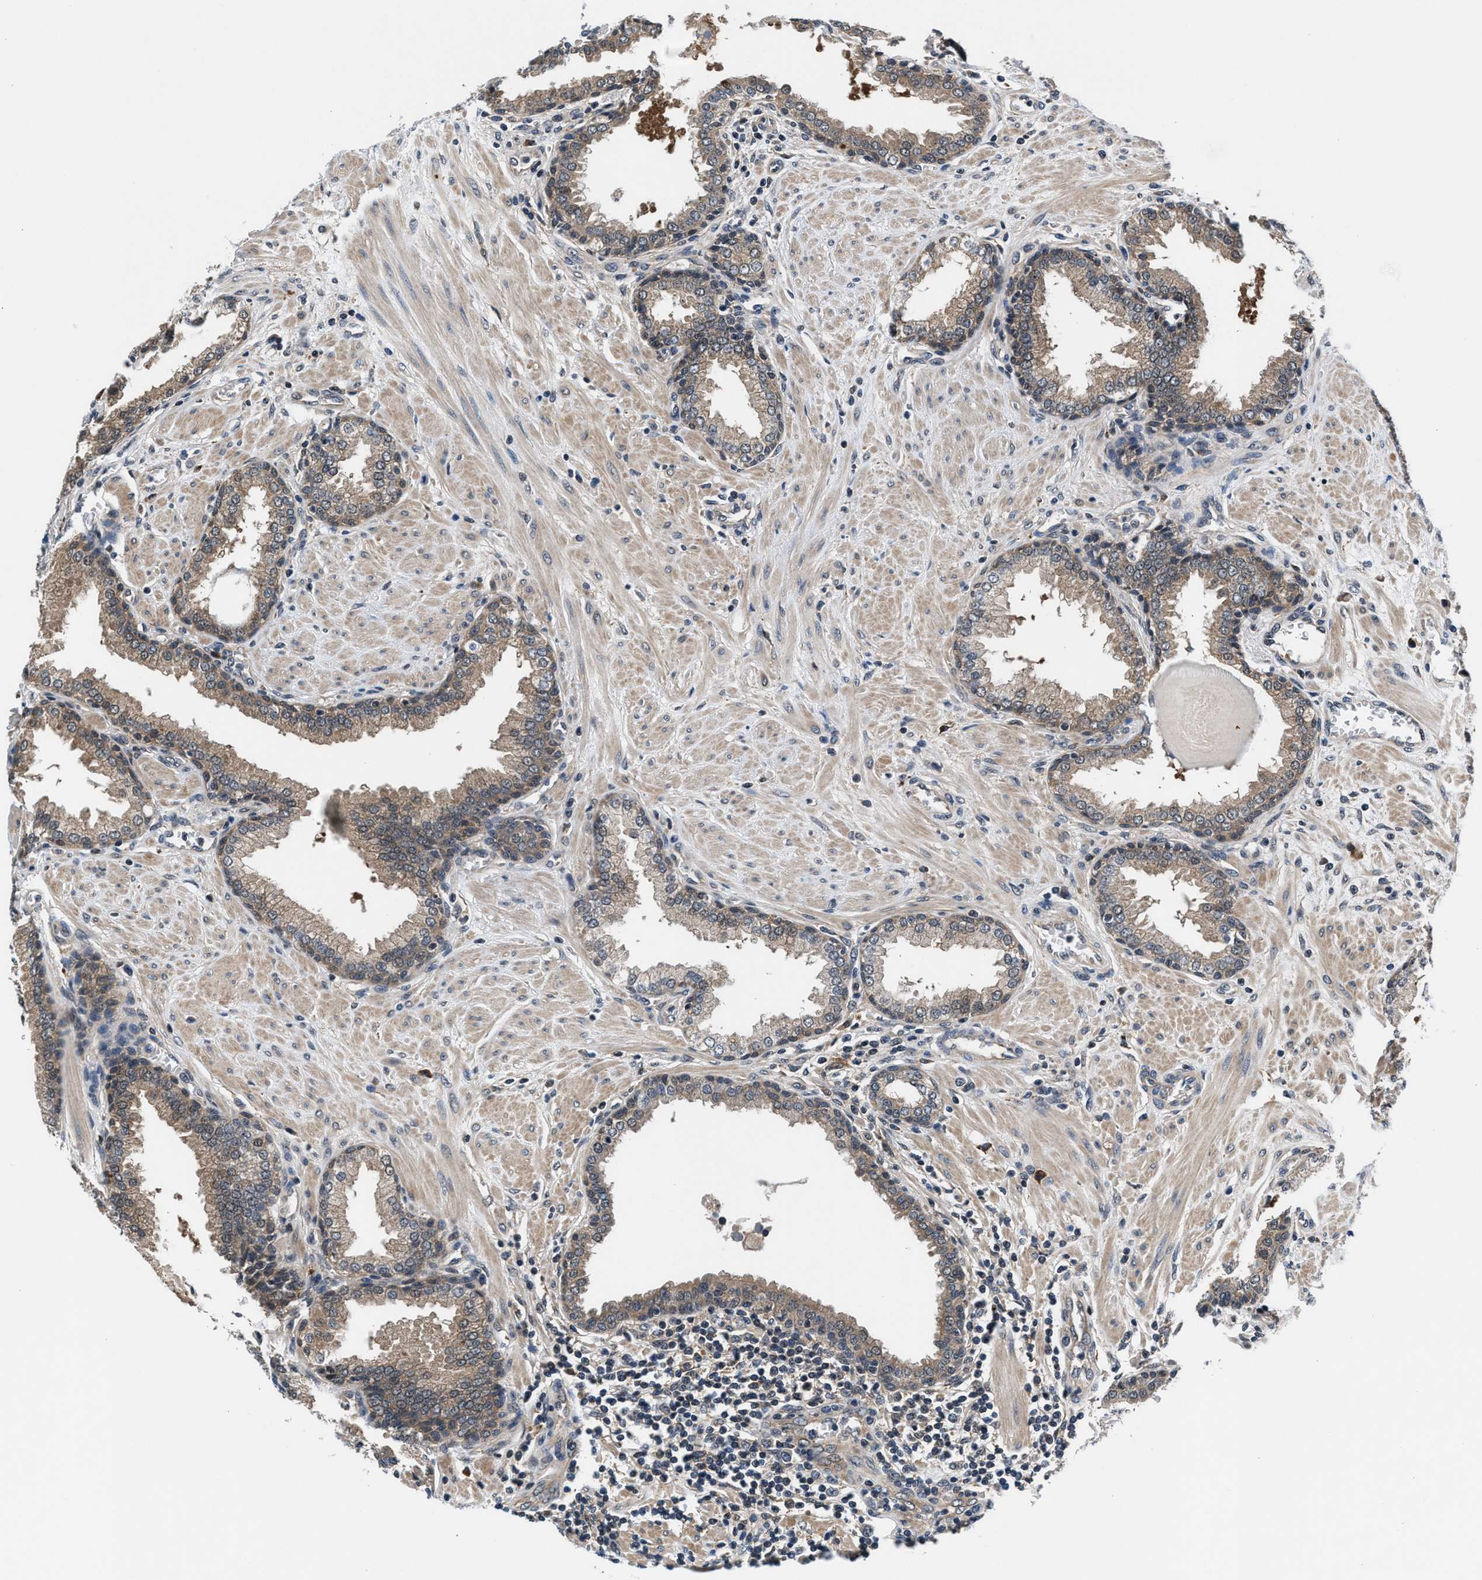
{"staining": {"intensity": "weak", "quantity": ">75%", "location": "cytoplasmic/membranous"}, "tissue": "prostate", "cell_type": "Glandular cells", "image_type": "normal", "snomed": [{"axis": "morphology", "description": "Normal tissue, NOS"}, {"axis": "topography", "description": "Prostate"}], "caption": "A micrograph of human prostate stained for a protein exhibits weak cytoplasmic/membranous brown staining in glandular cells.", "gene": "PRPSAP2", "patient": {"sex": "male", "age": 51}}